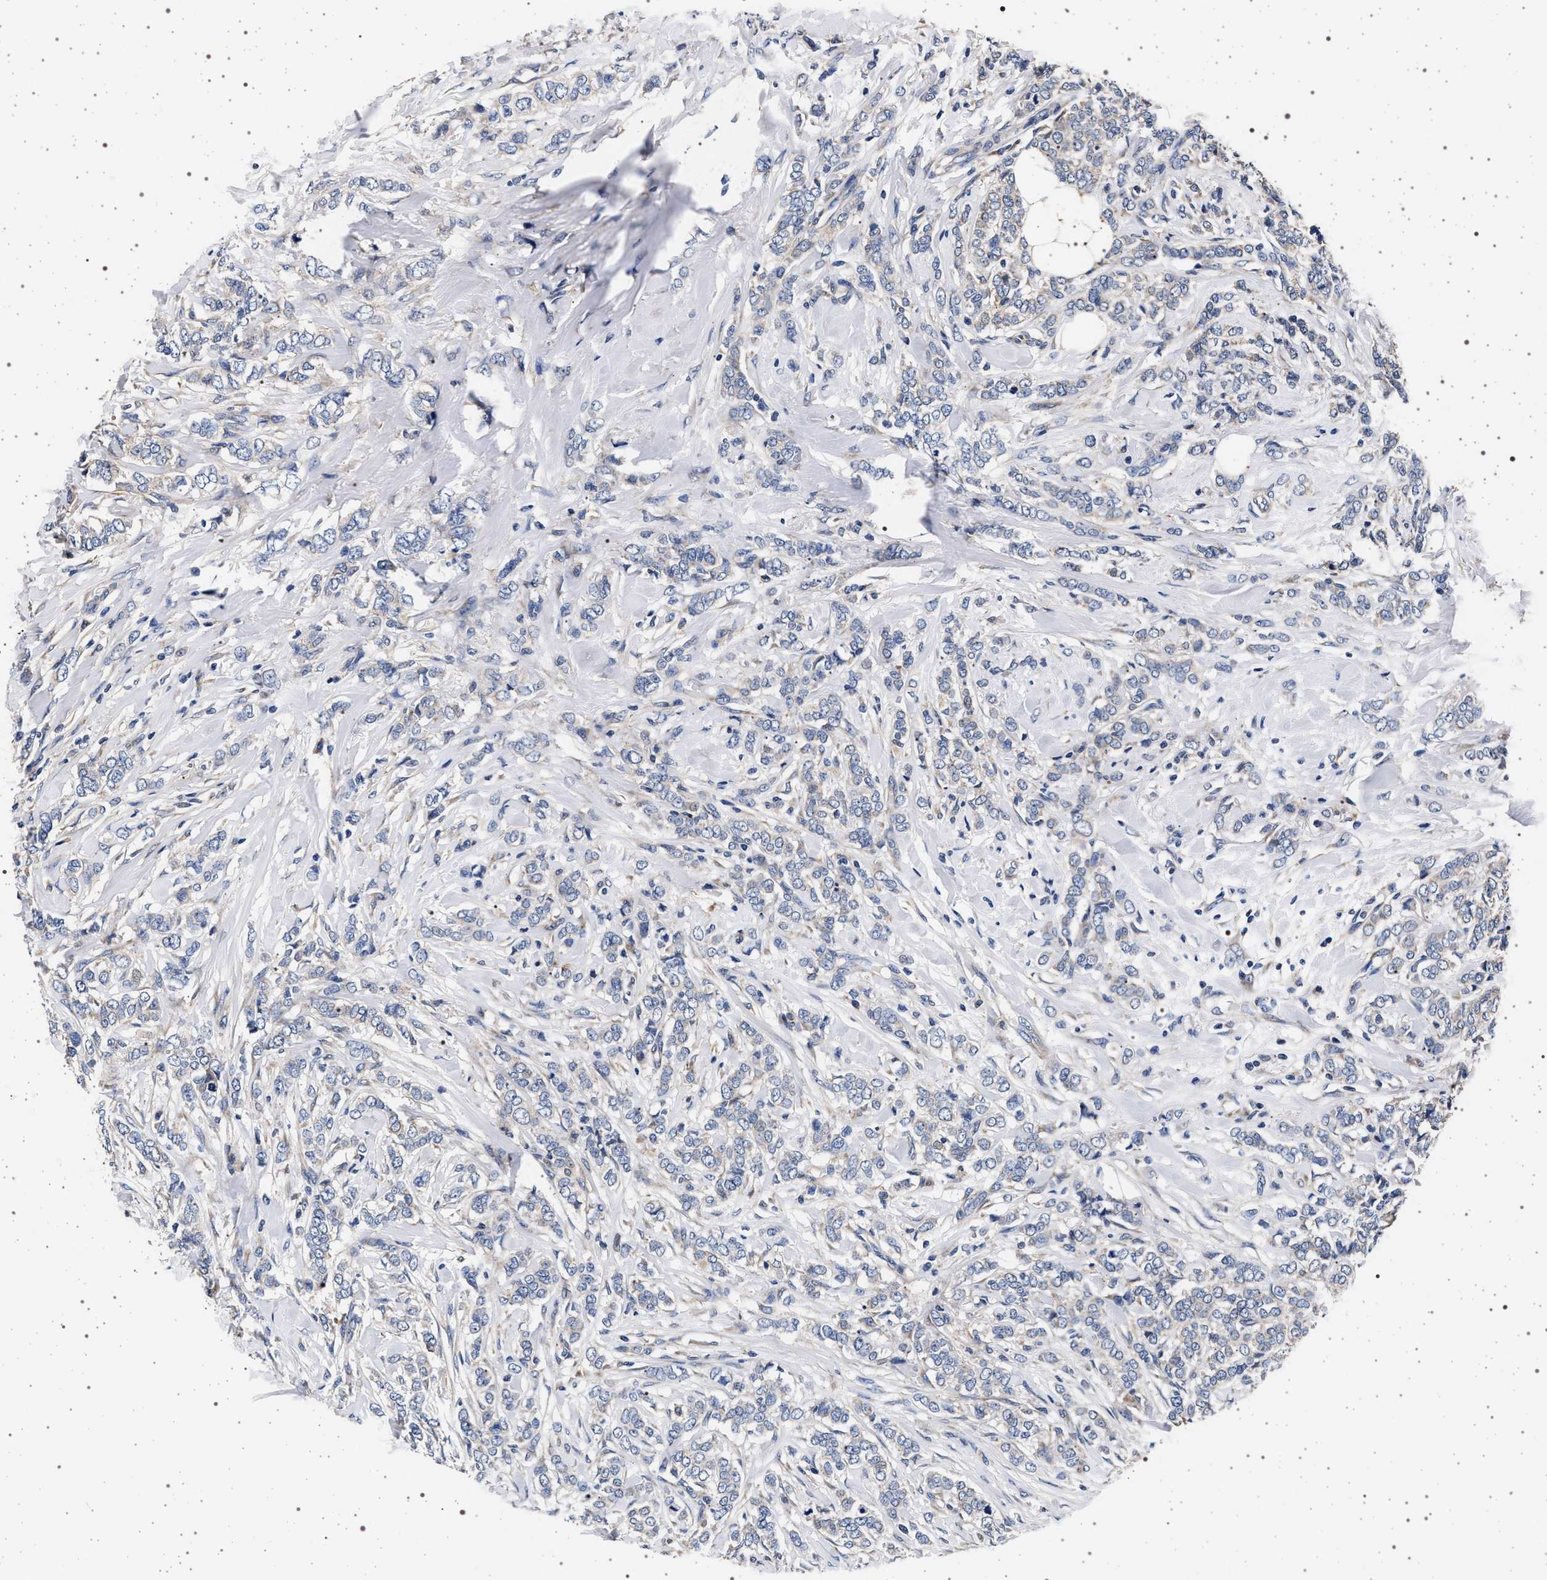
{"staining": {"intensity": "negative", "quantity": "none", "location": "none"}, "tissue": "breast cancer", "cell_type": "Tumor cells", "image_type": "cancer", "snomed": [{"axis": "morphology", "description": "Lobular carcinoma"}, {"axis": "topography", "description": "Skin"}, {"axis": "topography", "description": "Breast"}], "caption": "Immunohistochemistry (IHC) image of neoplastic tissue: breast cancer stained with DAB (3,3'-diaminobenzidine) exhibits no significant protein positivity in tumor cells.", "gene": "MAP3K2", "patient": {"sex": "female", "age": 46}}